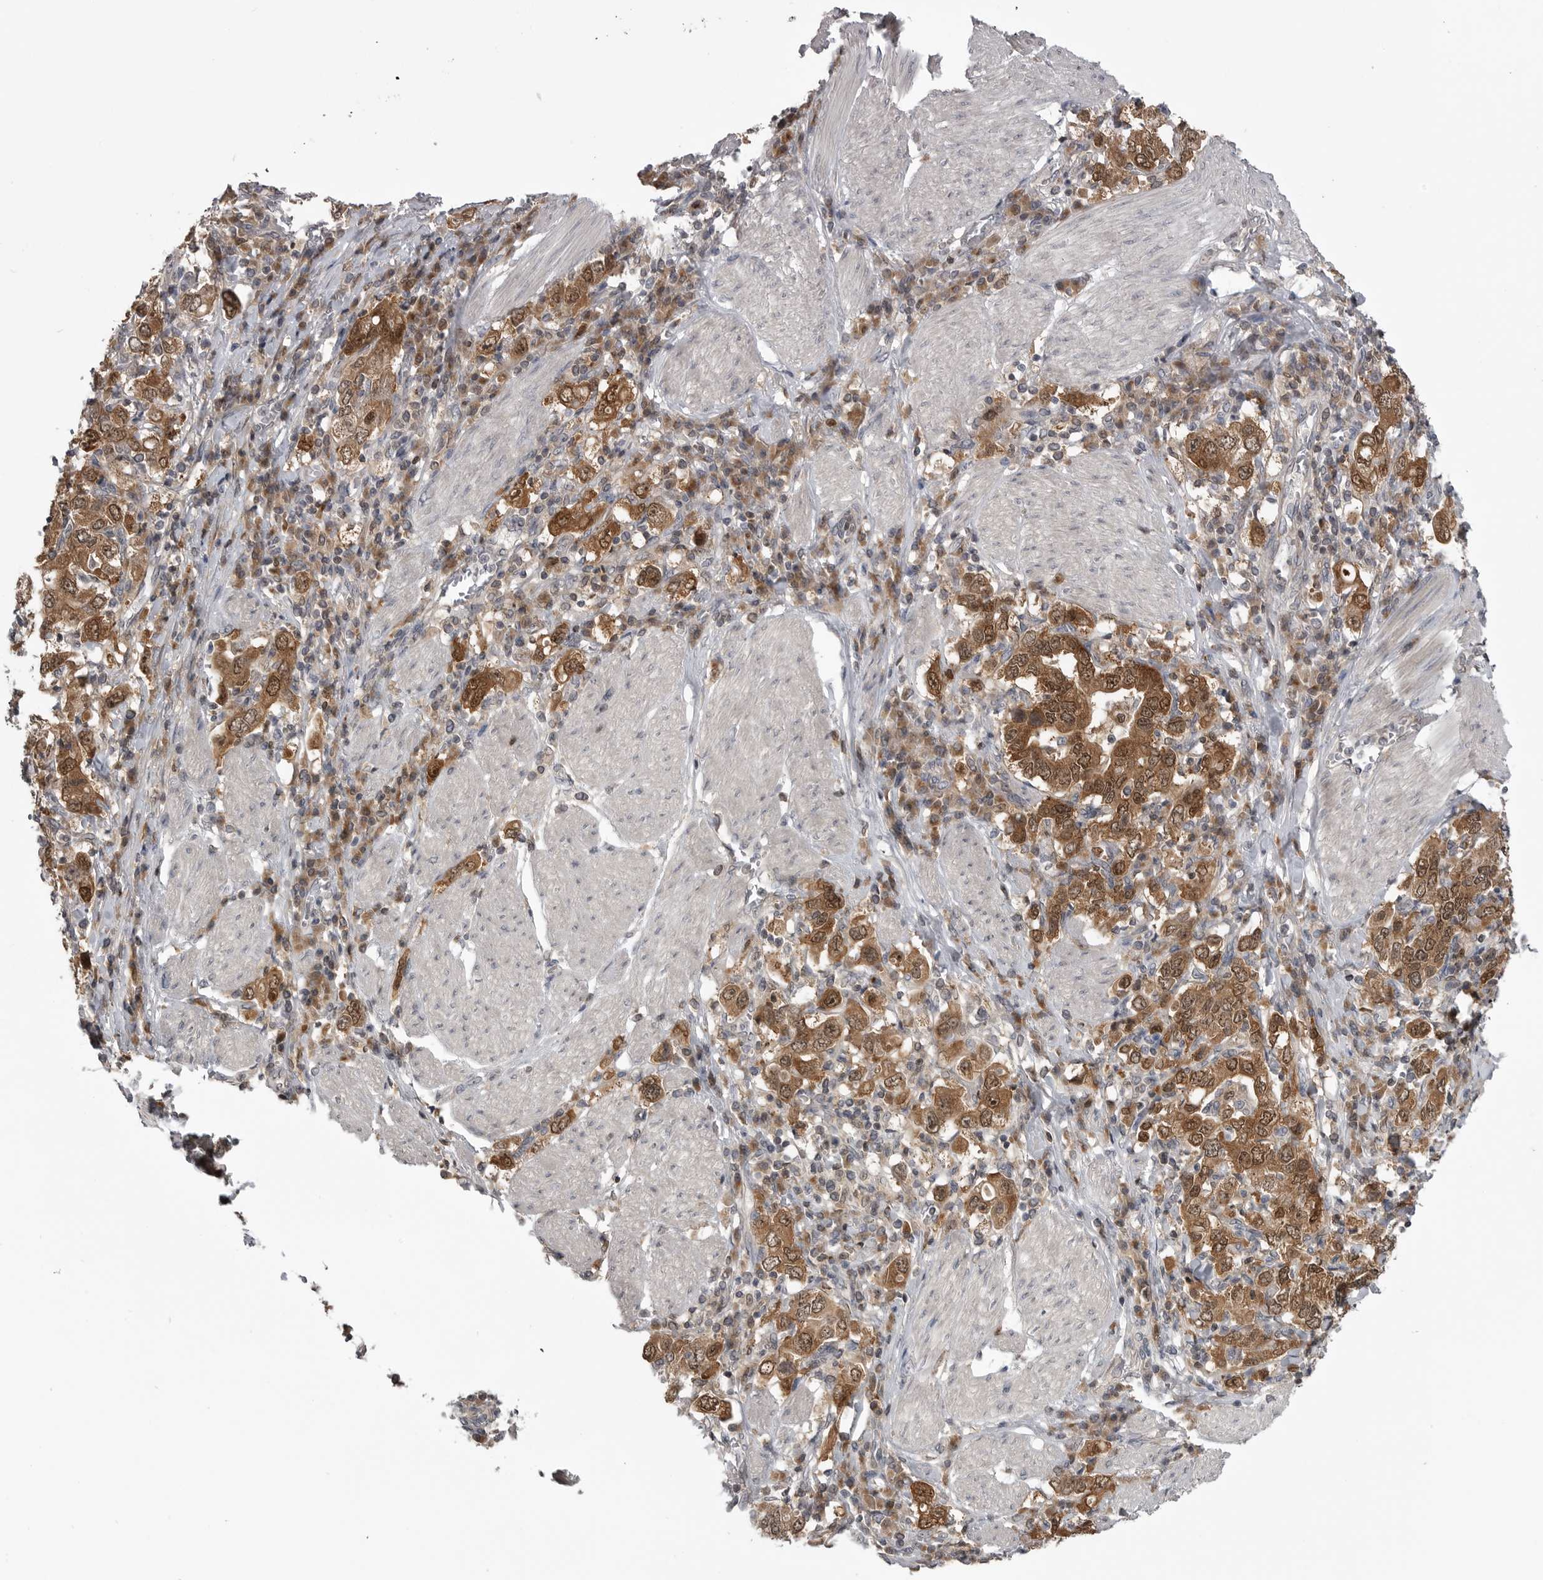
{"staining": {"intensity": "moderate", "quantity": ">75%", "location": "cytoplasmic/membranous,nuclear"}, "tissue": "stomach cancer", "cell_type": "Tumor cells", "image_type": "cancer", "snomed": [{"axis": "morphology", "description": "Adenocarcinoma, NOS"}, {"axis": "topography", "description": "Stomach, upper"}], "caption": "This is a micrograph of immunohistochemistry (IHC) staining of stomach adenocarcinoma, which shows moderate expression in the cytoplasmic/membranous and nuclear of tumor cells.", "gene": "MAPK13", "patient": {"sex": "male", "age": 62}}